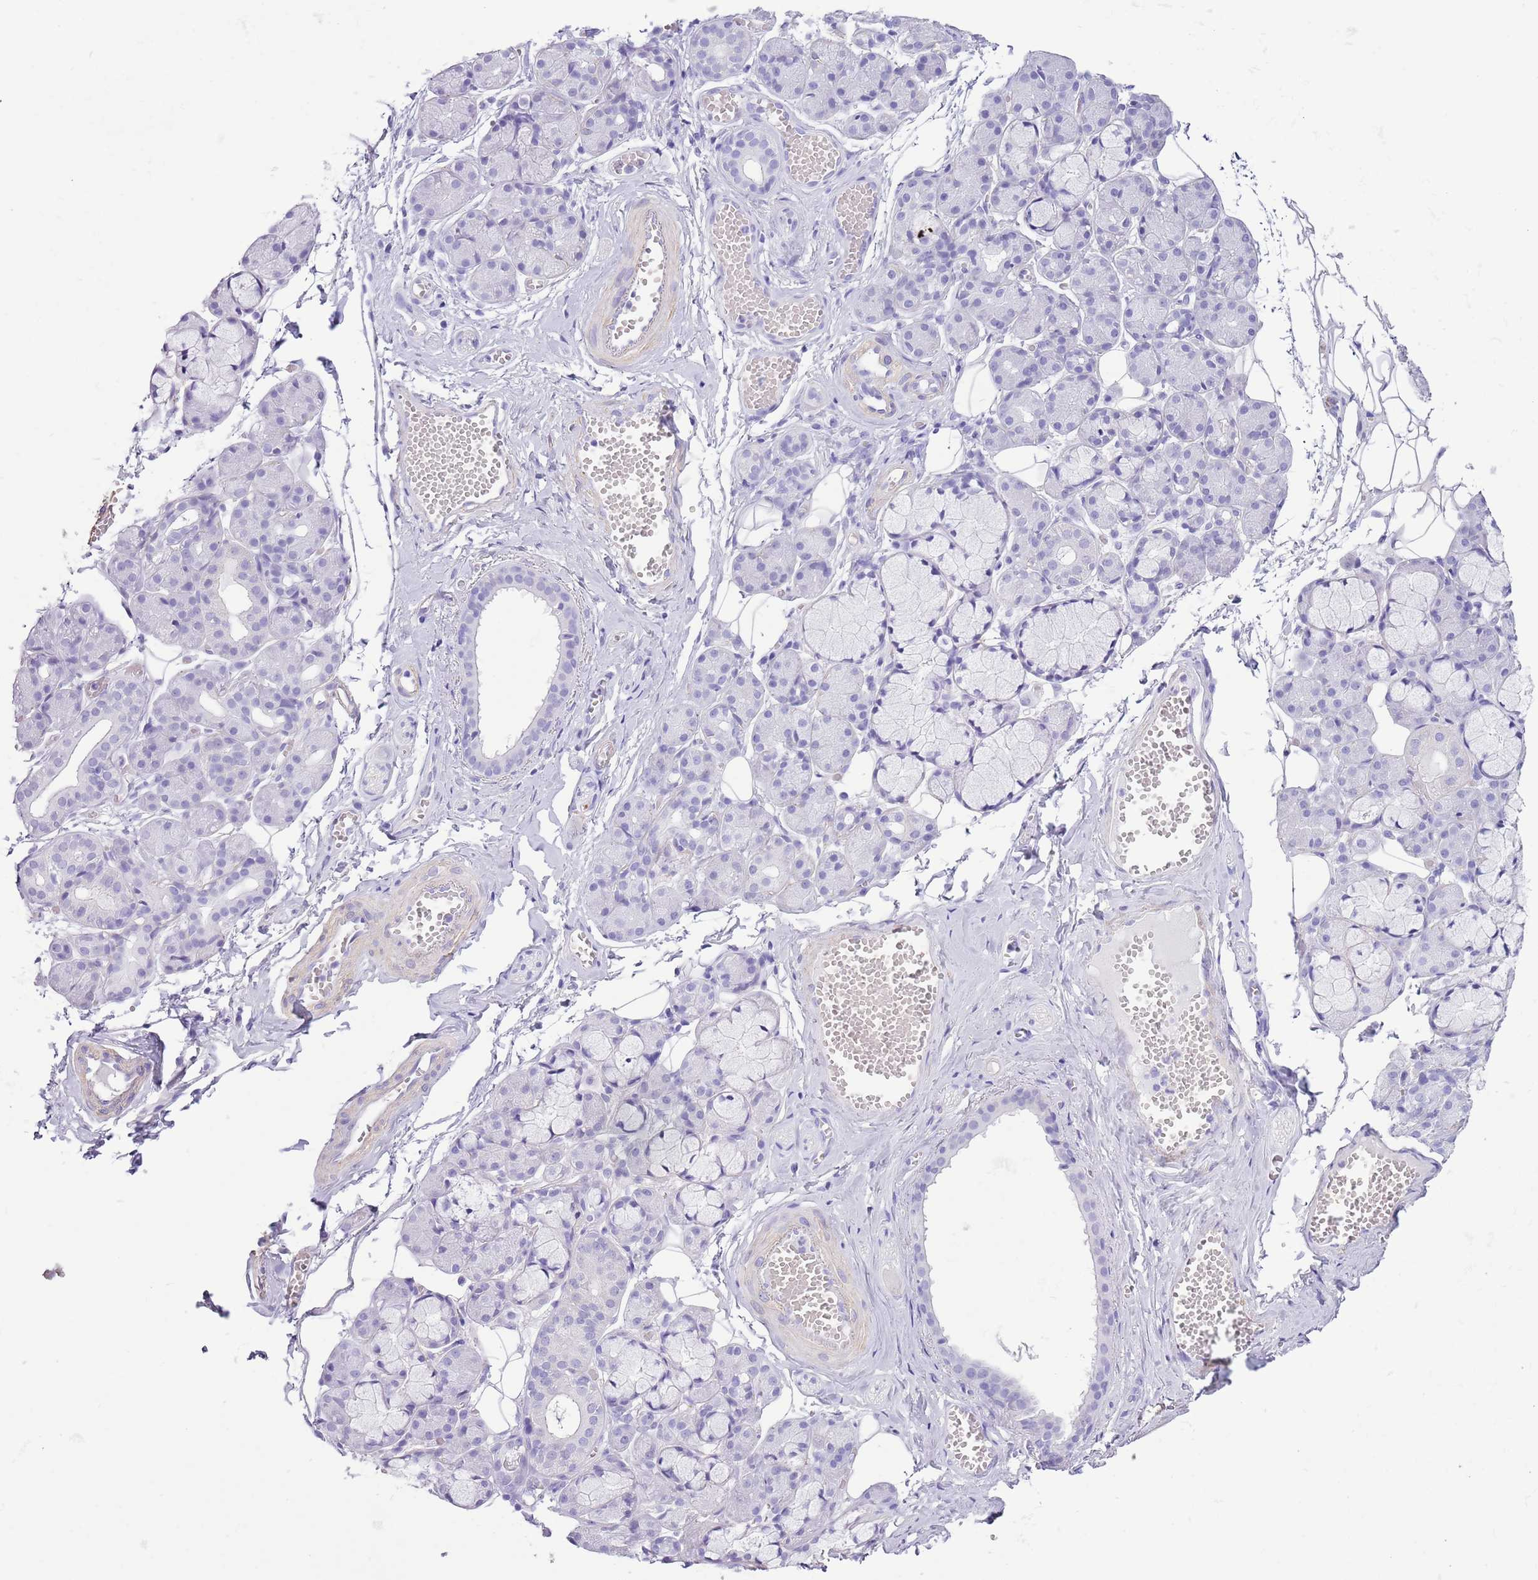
{"staining": {"intensity": "negative", "quantity": "none", "location": "none"}, "tissue": "salivary gland", "cell_type": "Glandular cells", "image_type": "normal", "snomed": [{"axis": "morphology", "description": "Normal tissue, NOS"}, {"axis": "topography", "description": "Salivary gland"}], "caption": "Human salivary gland stained for a protein using IHC exhibits no staining in glandular cells.", "gene": "SLC7A14", "patient": {"sex": "male", "age": 63}}